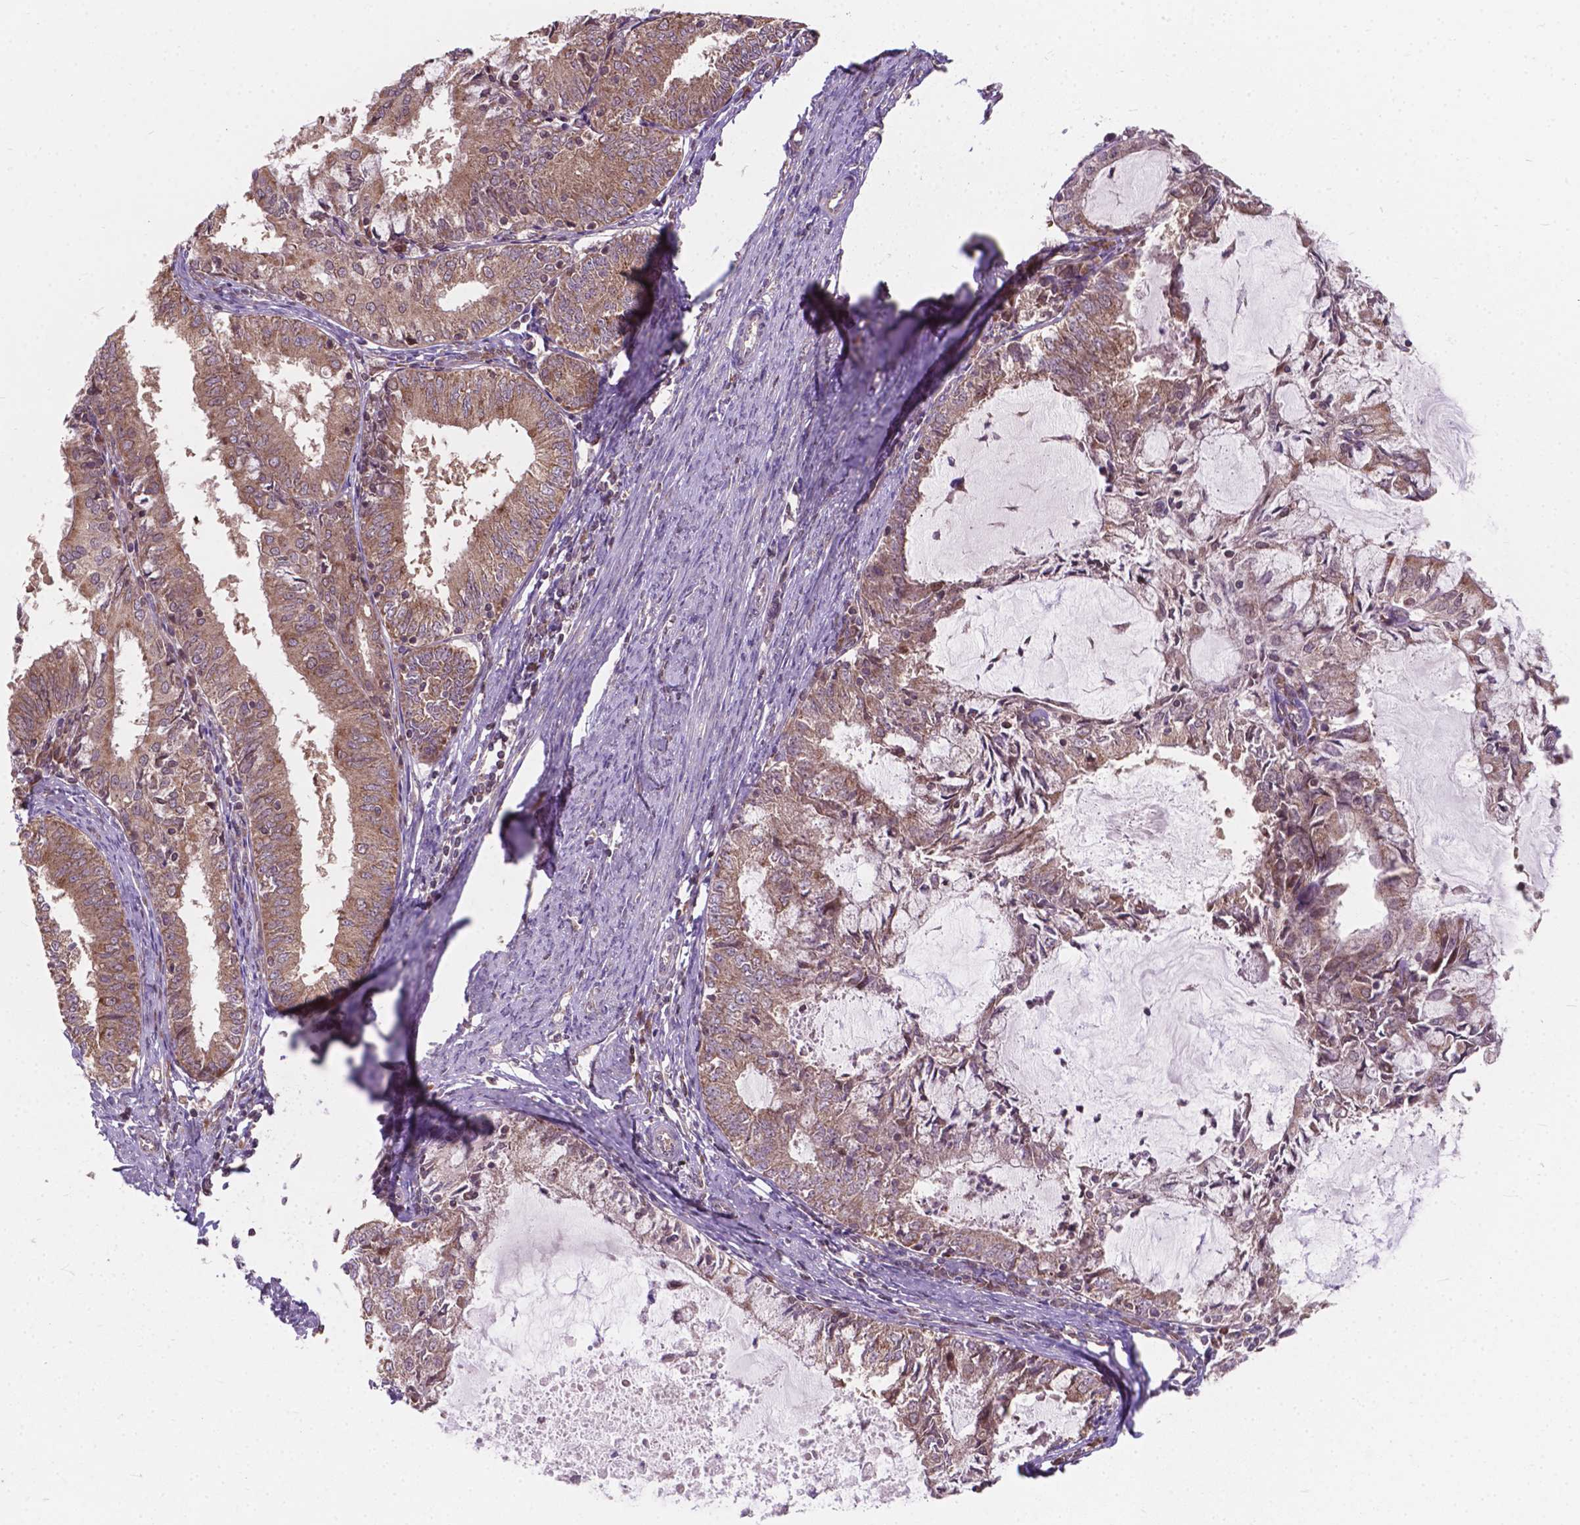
{"staining": {"intensity": "weak", "quantity": "25%-75%", "location": "cytoplasmic/membranous"}, "tissue": "endometrial cancer", "cell_type": "Tumor cells", "image_type": "cancer", "snomed": [{"axis": "morphology", "description": "Adenocarcinoma, NOS"}, {"axis": "topography", "description": "Endometrium"}], "caption": "Weak cytoplasmic/membranous protein staining is present in approximately 25%-75% of tumor cells in adenocarcinoma (endometrial).", "gene": "MRPL33", "patient": {"sex": "female", "age": 57}}